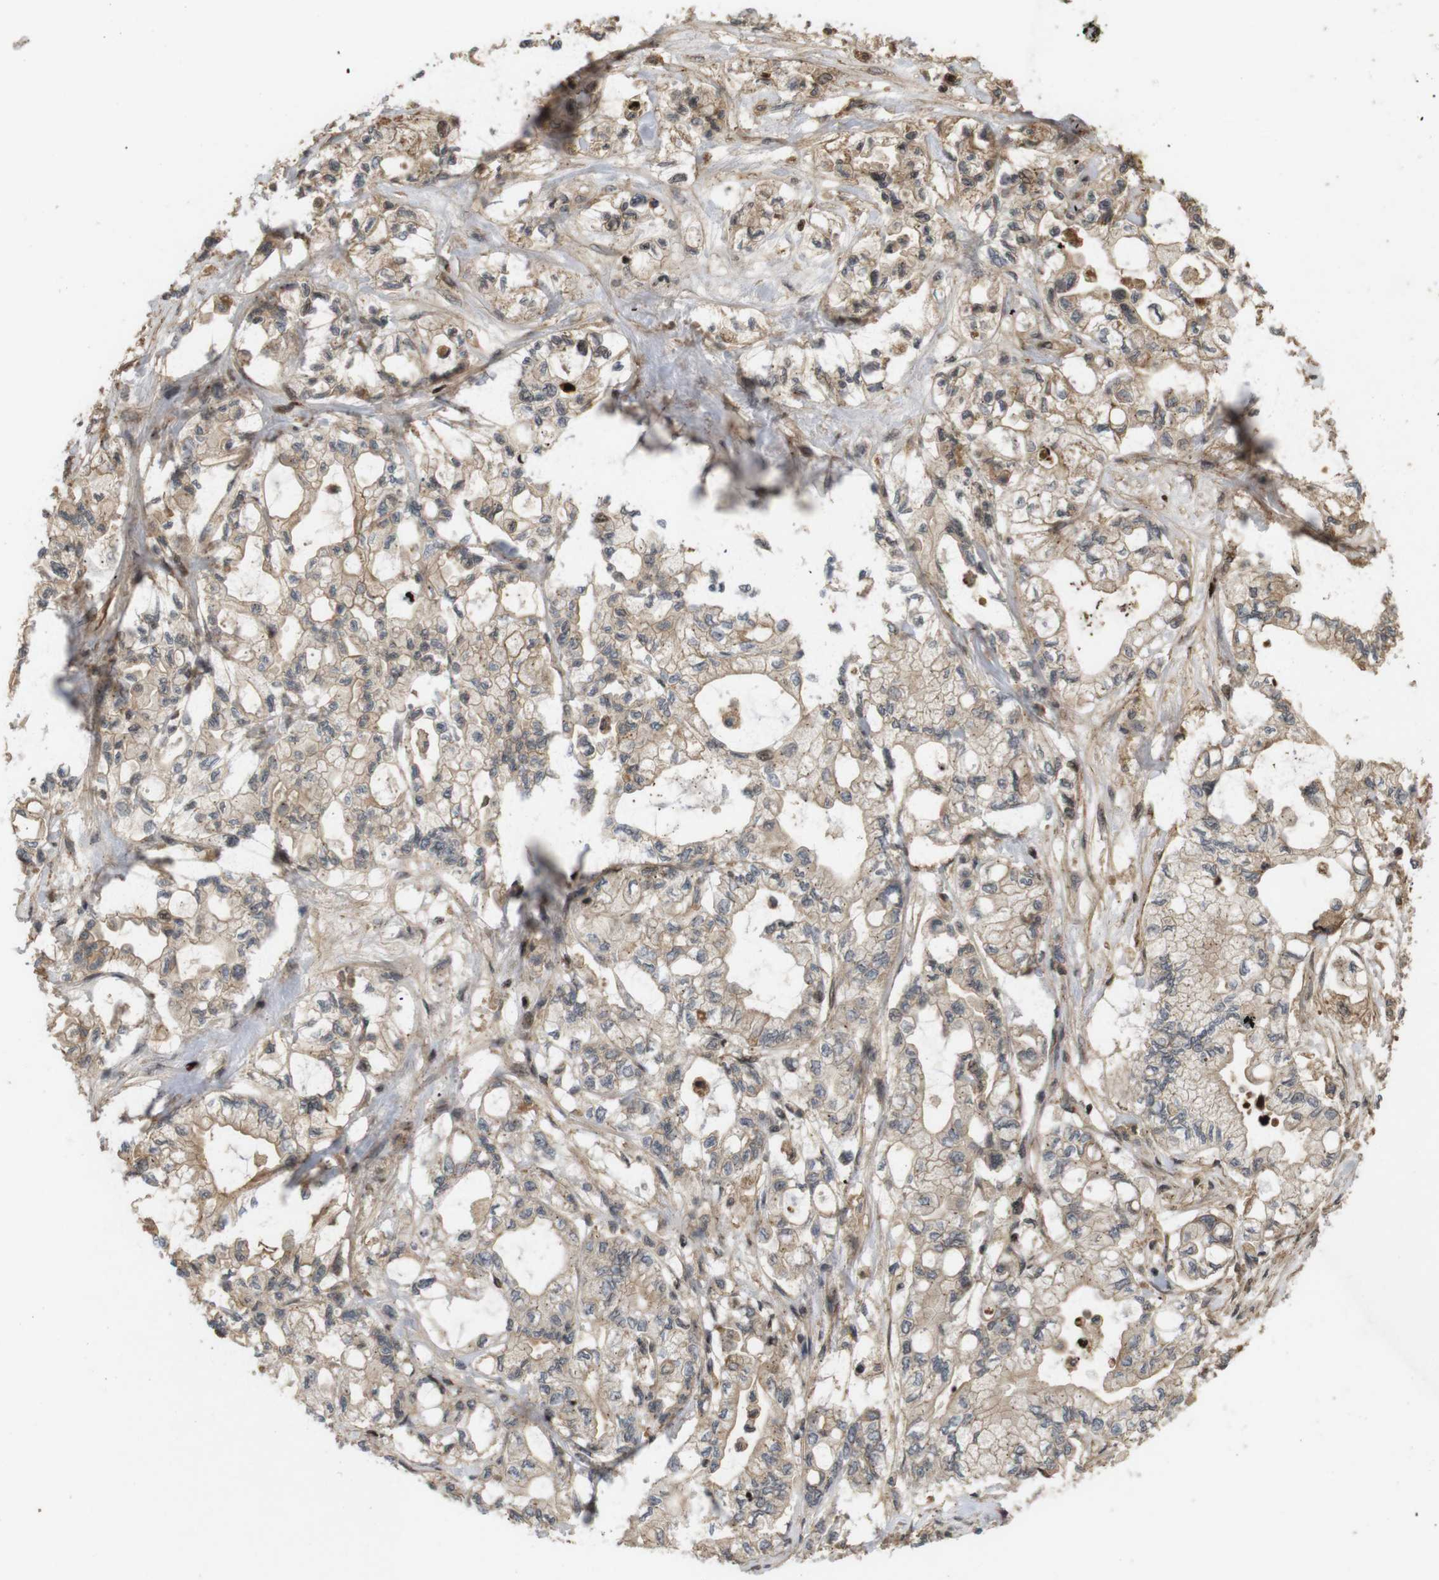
{"staining": {"intensity": "moderate", "quantity": ">75%", "location": "cytoplasmic/membranous,nuclear"}, "tissue": "pancreatic cancer", "cell_type": "Tumor cells", "image_type": "cancer", "snomed": [{"axis": "morphology", "description": "Adenocarcinoma, NOS"}, {"axis": "topography", "description": "Pancreas"}], "caption": "The immunohistochemical stain labels moderate cytoplasmic/membranous and nuclear expression in tumor cells of pancreatic cancer (adenocarcinoma) tissue. Immunohistochemistry (ihc) stains the protein of interest in brown and the nuclei are stained blue.", "gene": "SP2", "patient": {"sex": "male", "age": 79}}